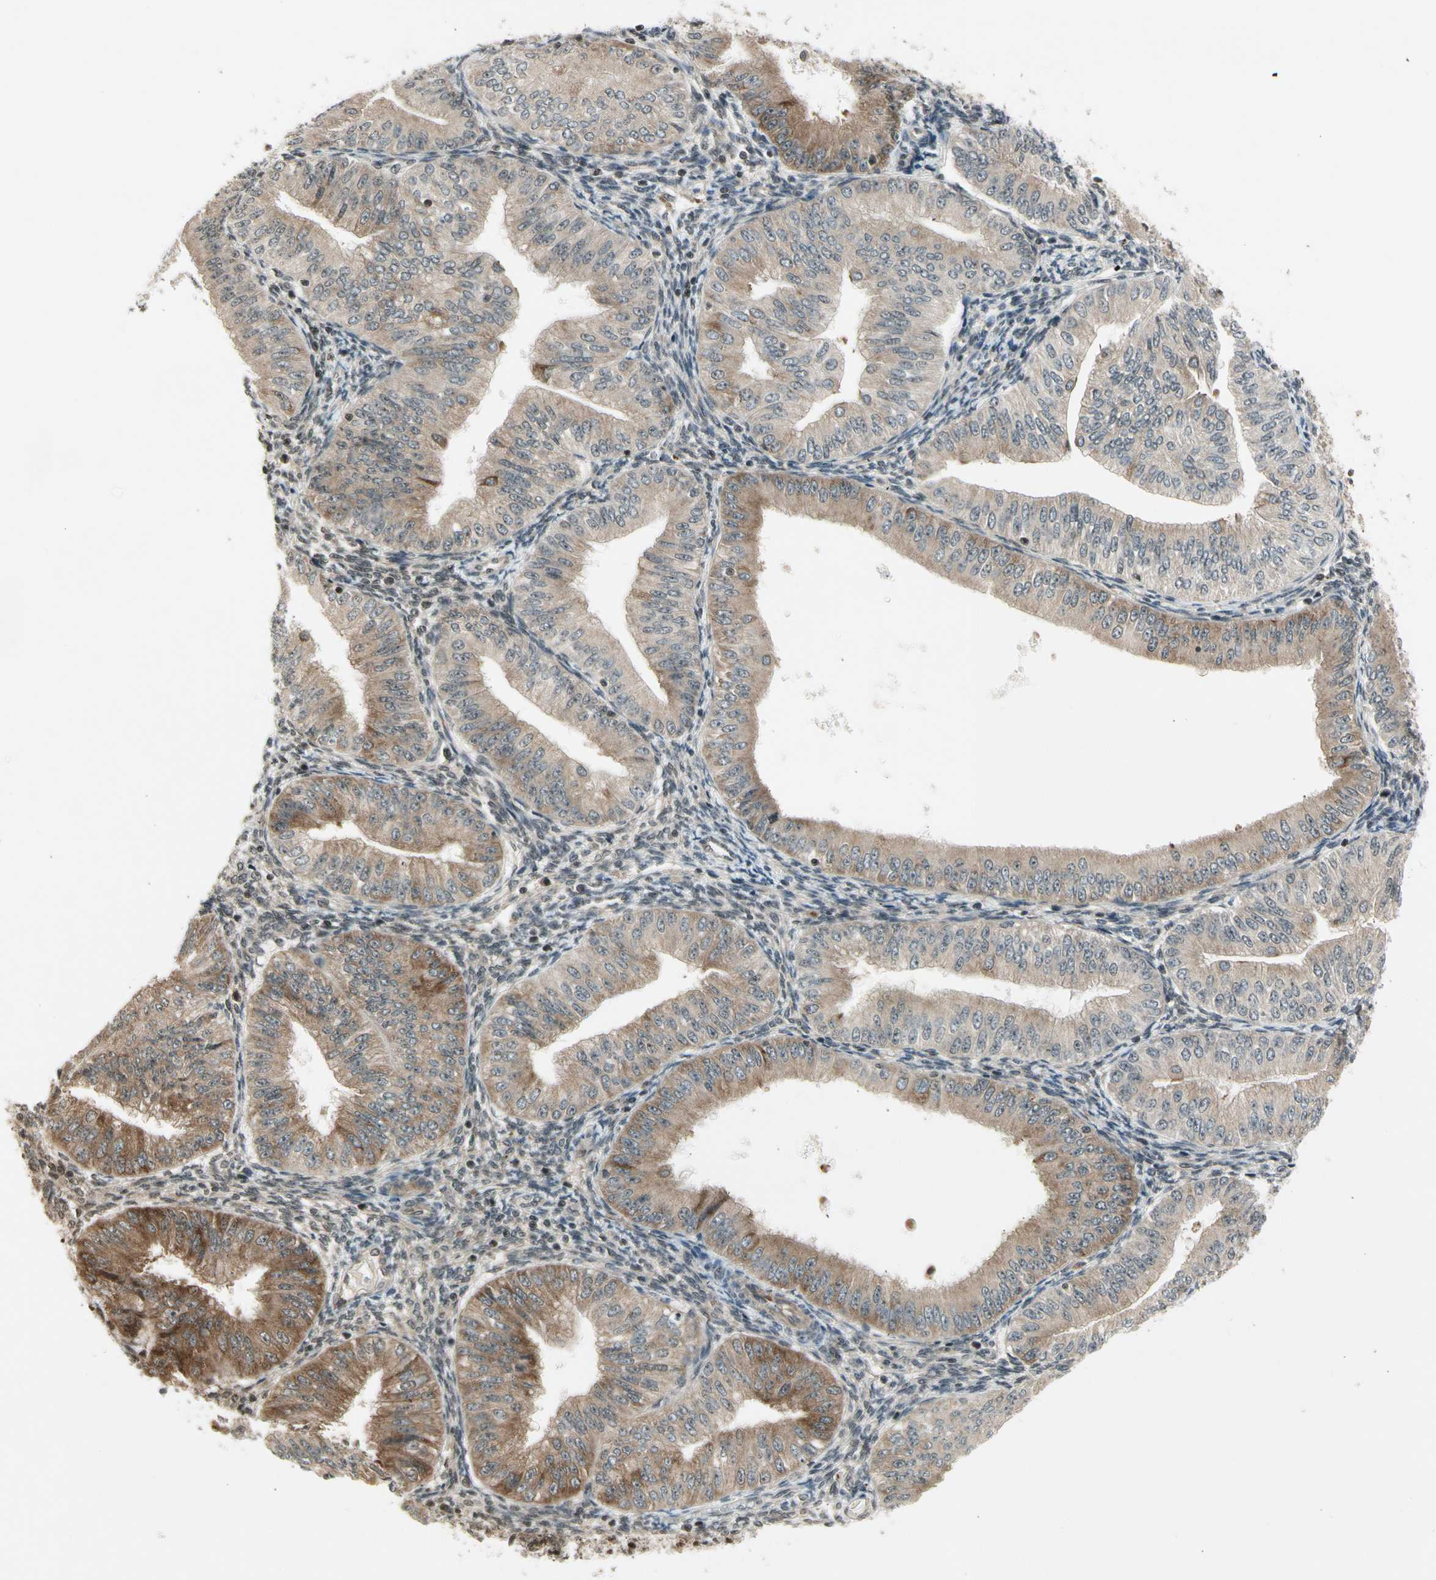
{"staining": {"intensity": "moderate", "quantity": "25%-75%", "location": "cytoplasmic/membranous"}, "tissue": "endometrial cancer", "cell_type": "Tumor cells", "image_type": "cancer", "snomed": [{"axis": "morphology", "description": "Normal tissue, NOS"}, {"axis": "morphology", "description": "Adenocarcinoma, NOS"}, {"axis": "topography", "description": "Endometrium"}], "caption": "Adenocarcinoma (endometrial) stained with a brown dye displays moderate cytoplasmic/membranous positive positivity in approximately 25%-75% of tumor cells.", "gene": "SMN2", "patient": {"sex": "female", "age": 53}}